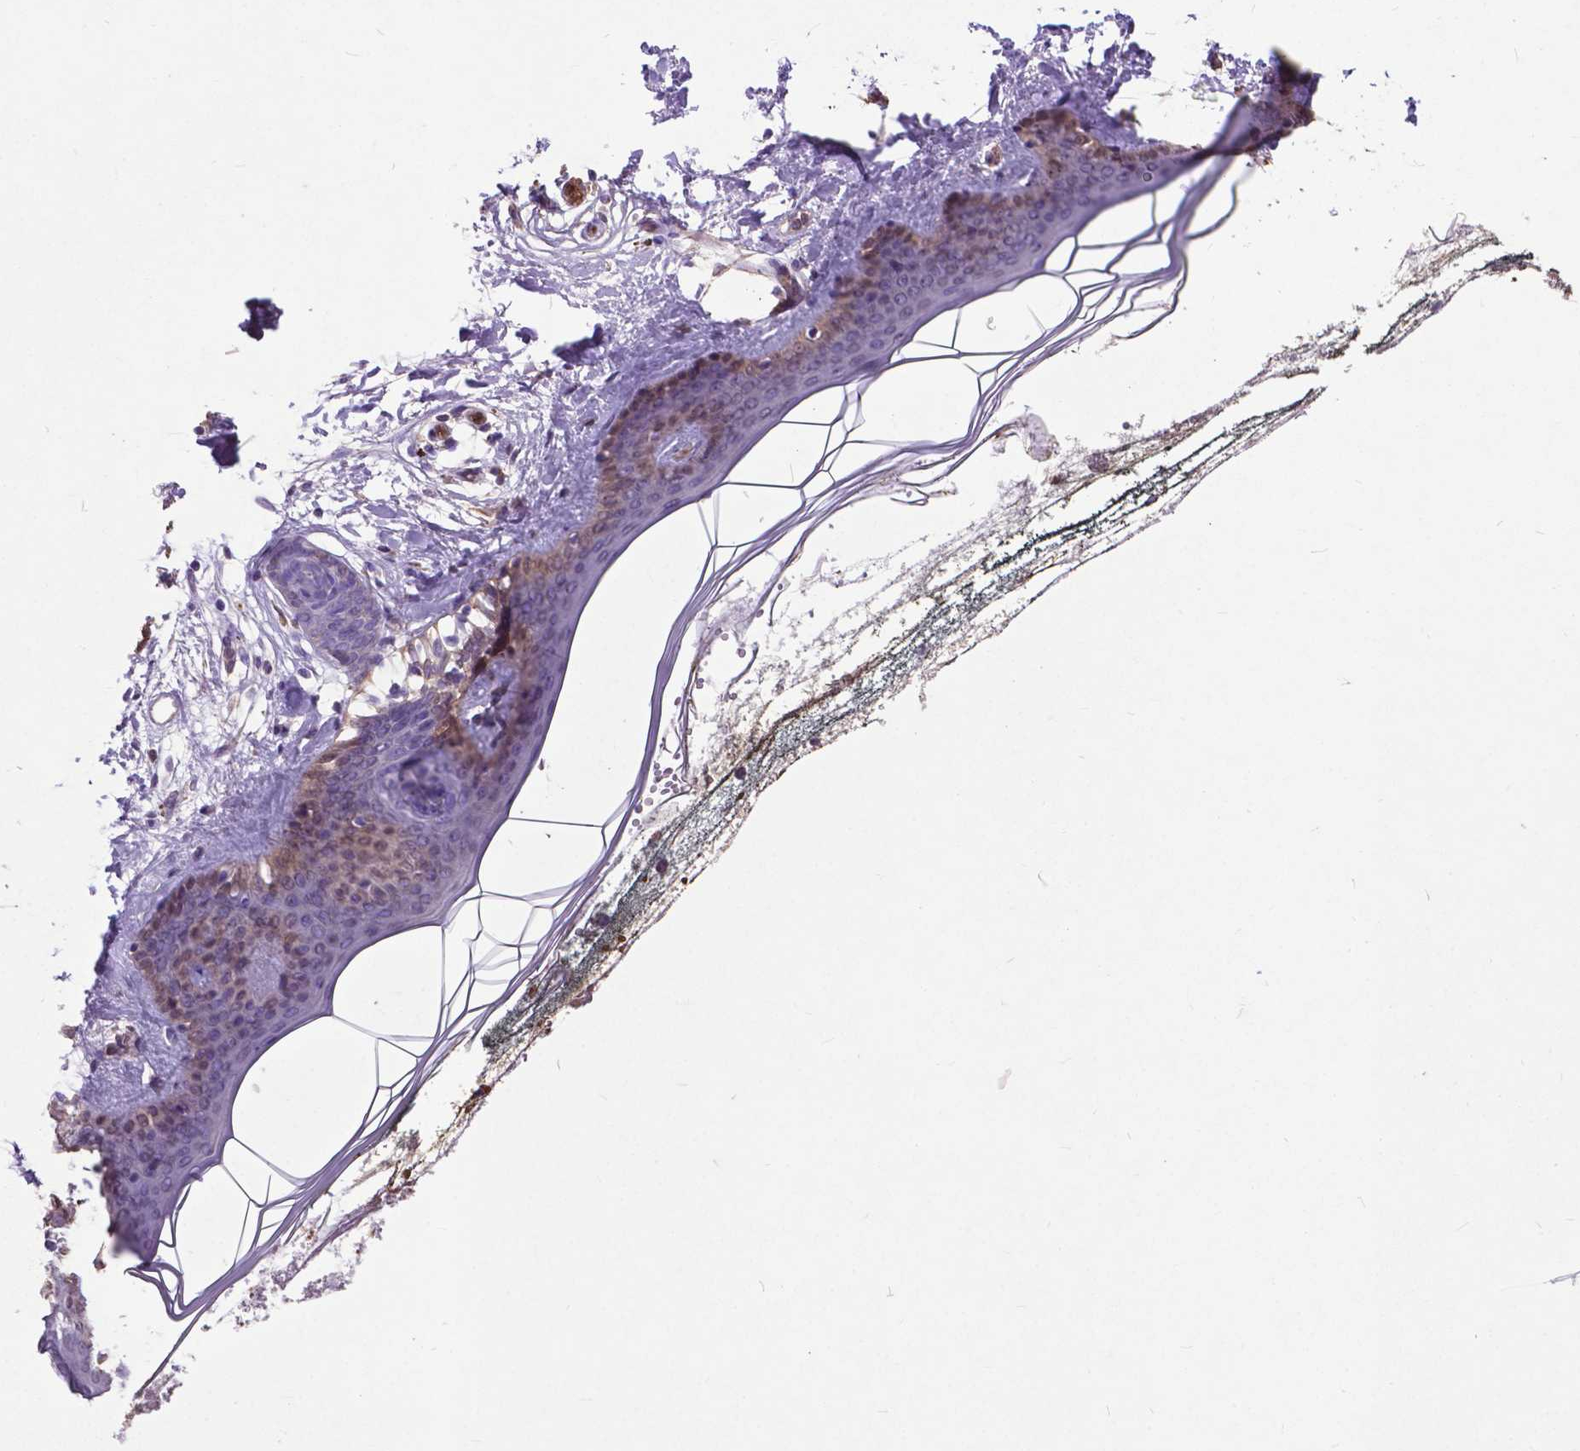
{"staining": {"intensity": "weak", "quantity": ">75%", "location": "cytoplasmic/membranous"}, "tissue": "skin", "cell_type": "Fibroblasts", "image_type": "normal", "snomed": [{"axis": "morphology", "description": "Normal tissue, NOS"}, {"axis": "topography", "description": "Skin"}], "caption": "Approximately >75% of fibroblasts in benign skin exhibit weak cytoplasmic/membranous protein positivity as visualized by brown immunohistochemical staining.", "gene": "PDLIM1", "patient": {"sex": "female", "age": 34}}